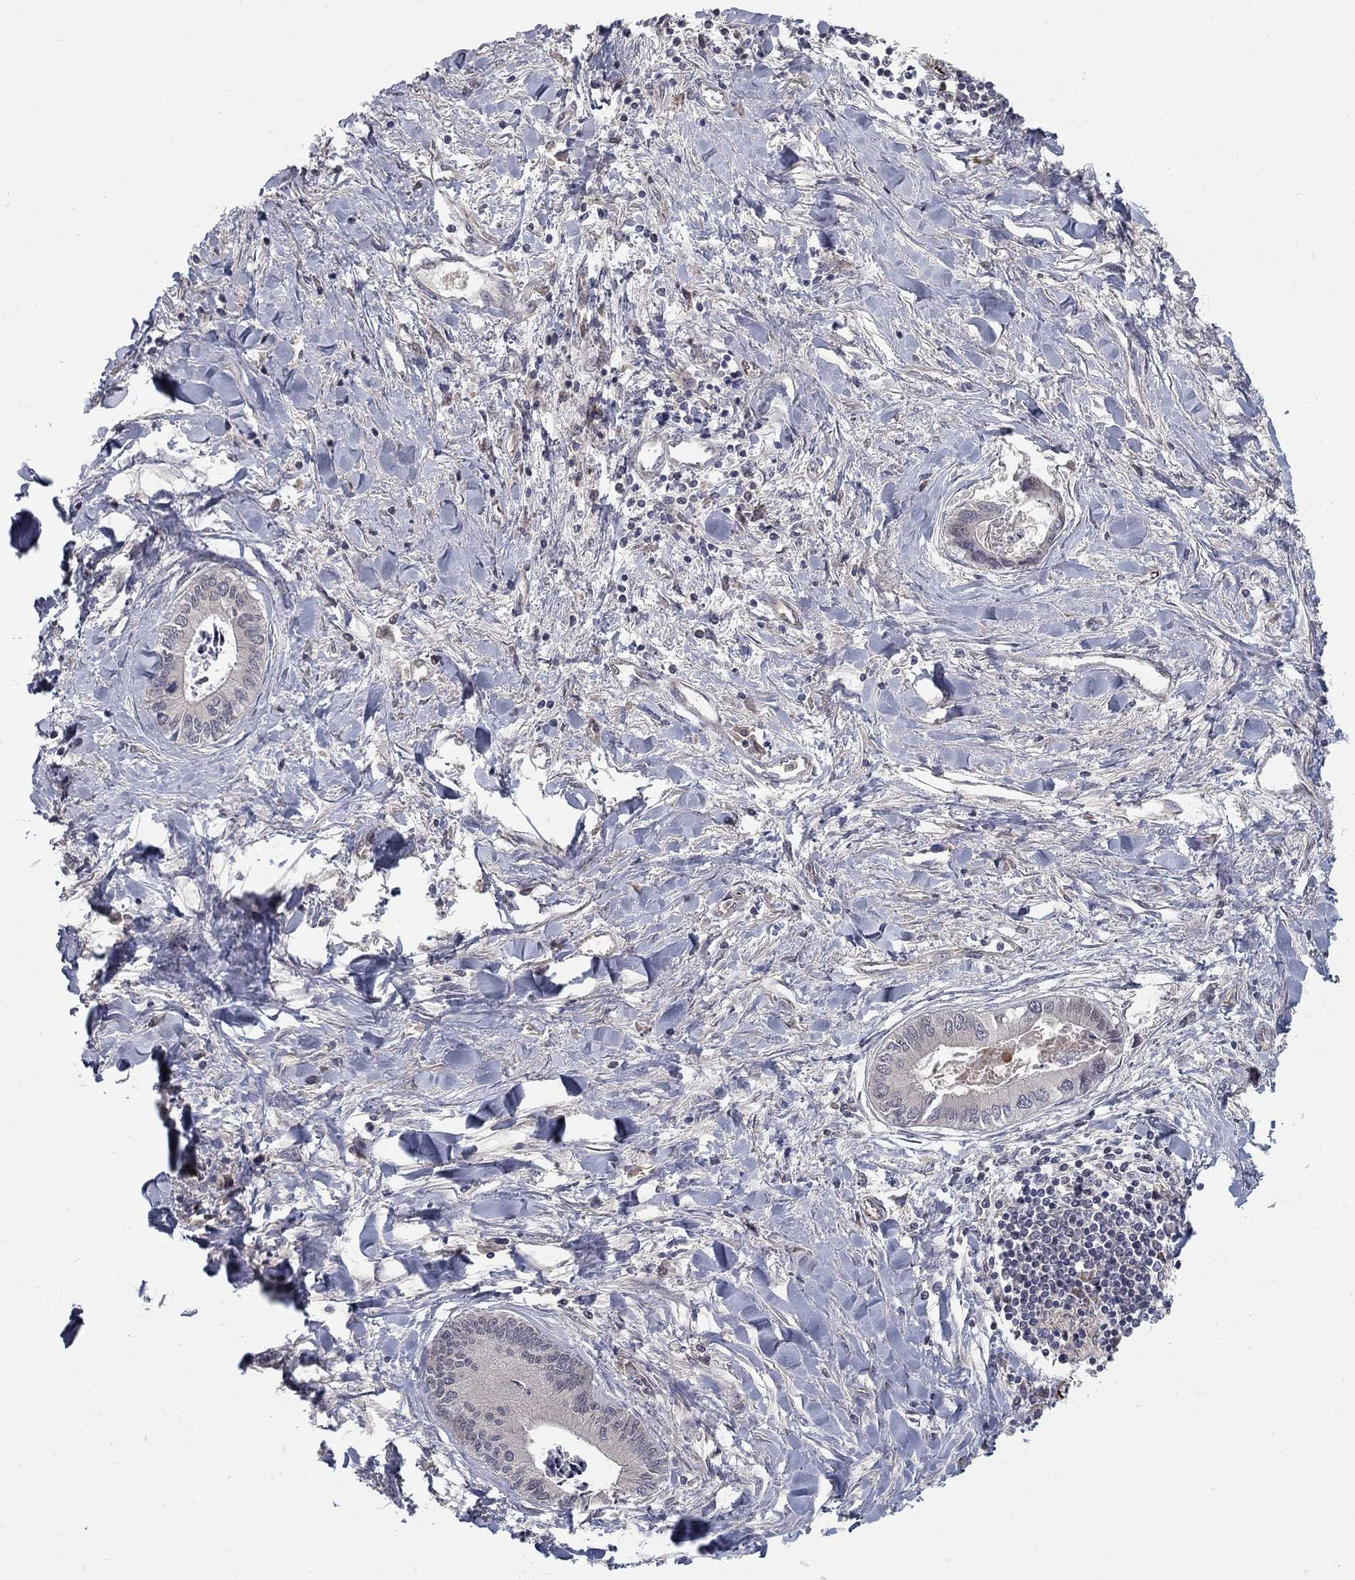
{"staining": {"intensity": "negative", "quantity": "none", "location": "none"}, "tissue": "liver cancer", "cell_type": "Tumor cells", "image_type": "cancer", "snomed": [{"axis": "morphology", "description": "Cholangiocarcinoma"}, {"axis": "topography", "description": "Liver"}], "caption": "Immunohistochemistry (IHC) photomicrograph of cholangiocarcinoma (liver) stained for a protein (brown), which displays no positivity in tumor cells. (Brightfield microscopy of DAB (3,3'-diaminobenzidine) immunohistochemistry (IHC) at high magnification).", "gene": "MSRA", "patient": {"sex": "male", "age": 66}}